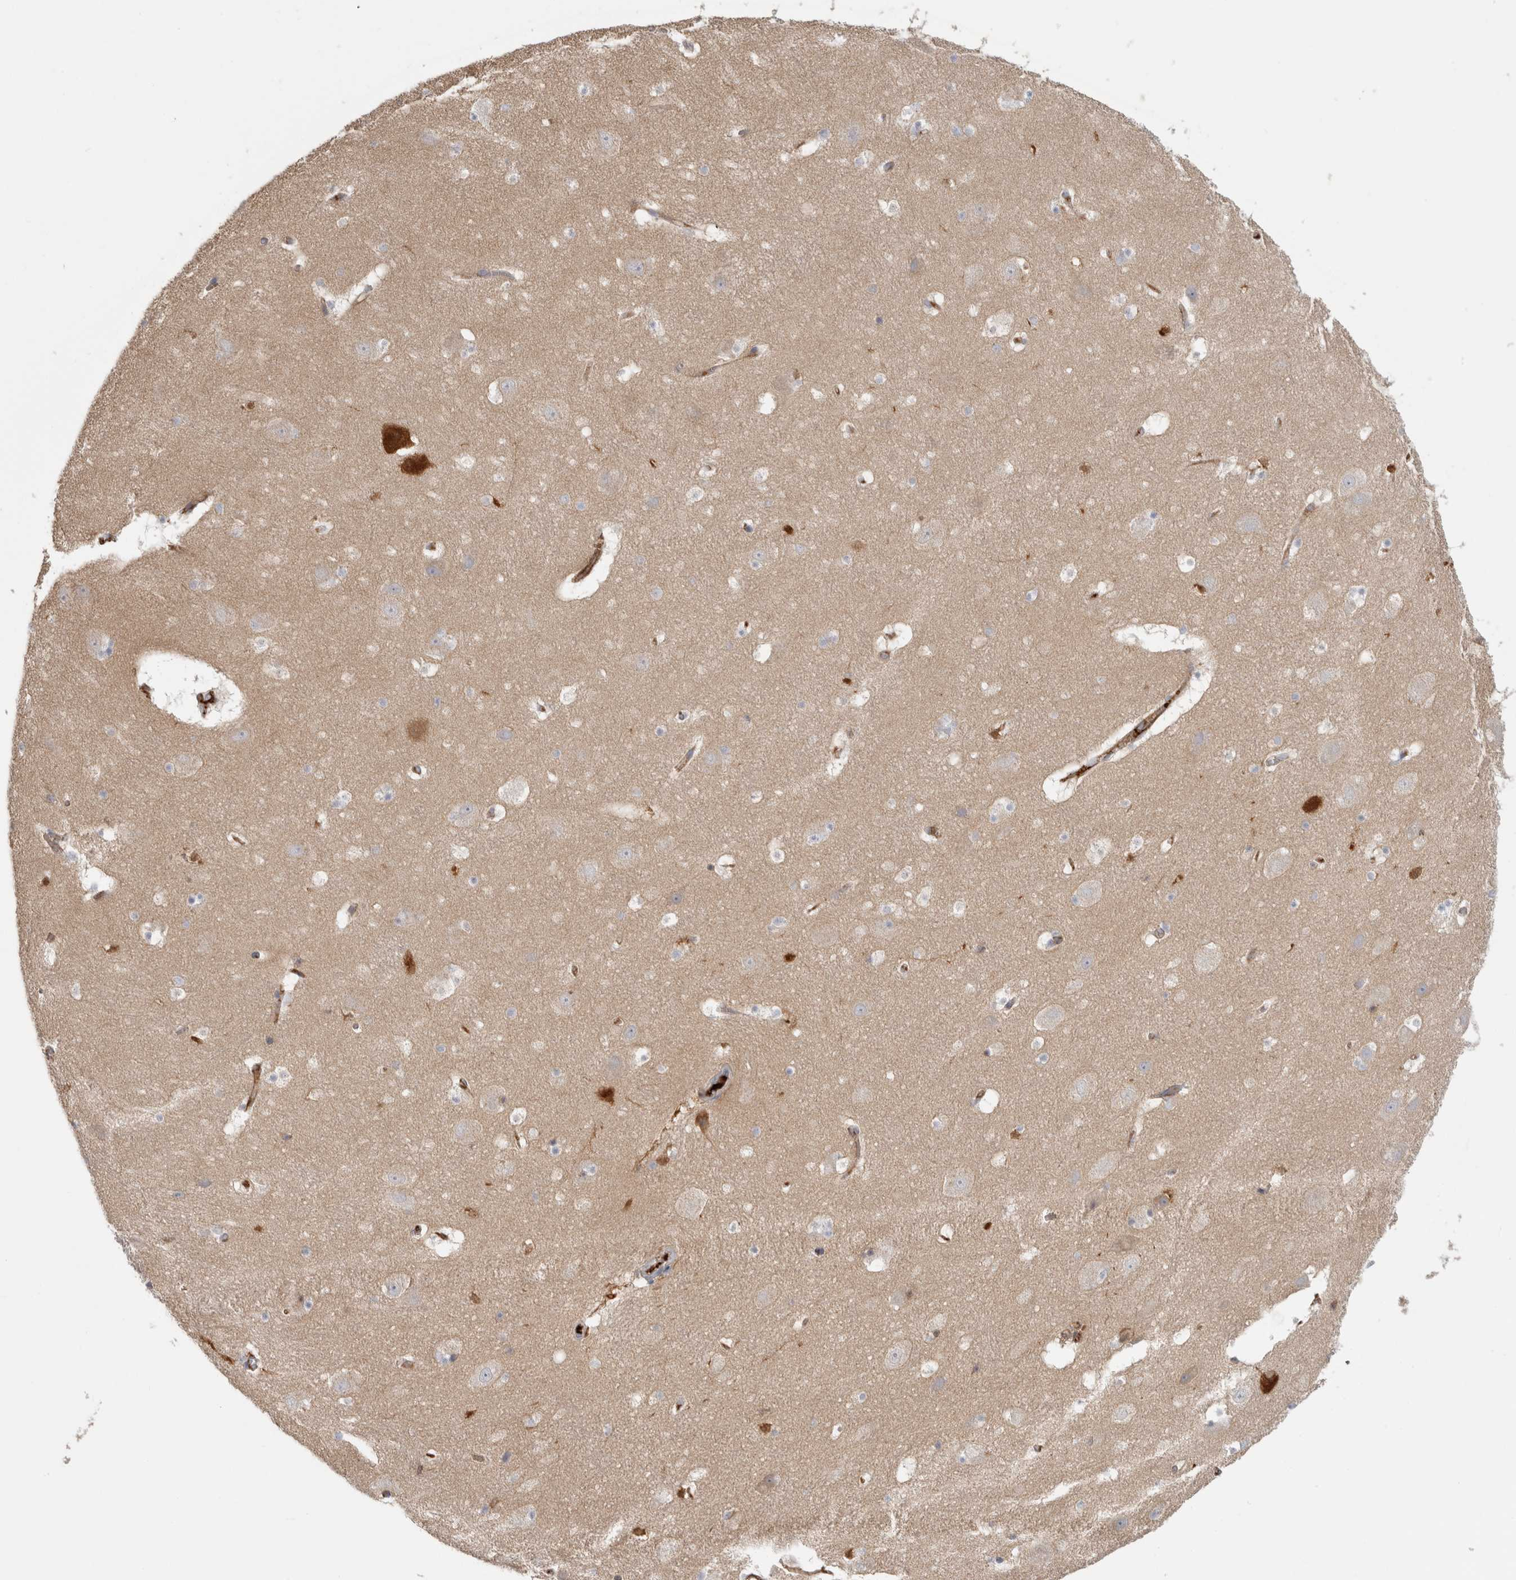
{"staining": {"intensity": "moderate", "quantity": "<25%", "location": "cytoplasmic/membranous,nuclear"}, "tissue": "hippocampus", "cell_type": "Glial cells", "image_type": "normal", "snomed": [{"axis": "morphology", "description": "Normal tissue, NOS"}, {"axis": "topography", "description": "Hippocampus"}], "caption": "High-power microscopy captured an immunohistochemistry image of normal hippocampus, revealing moderate cytoplasmic/membranous,nuclear staining in about <25% of glial cells. The protein is stained brown, and the nuclei are stained in blue (DAB IHC with brightfield microscopy, high magnification).", "gene": "TBCE", "patient": {"sex": "male", "age": 45}}